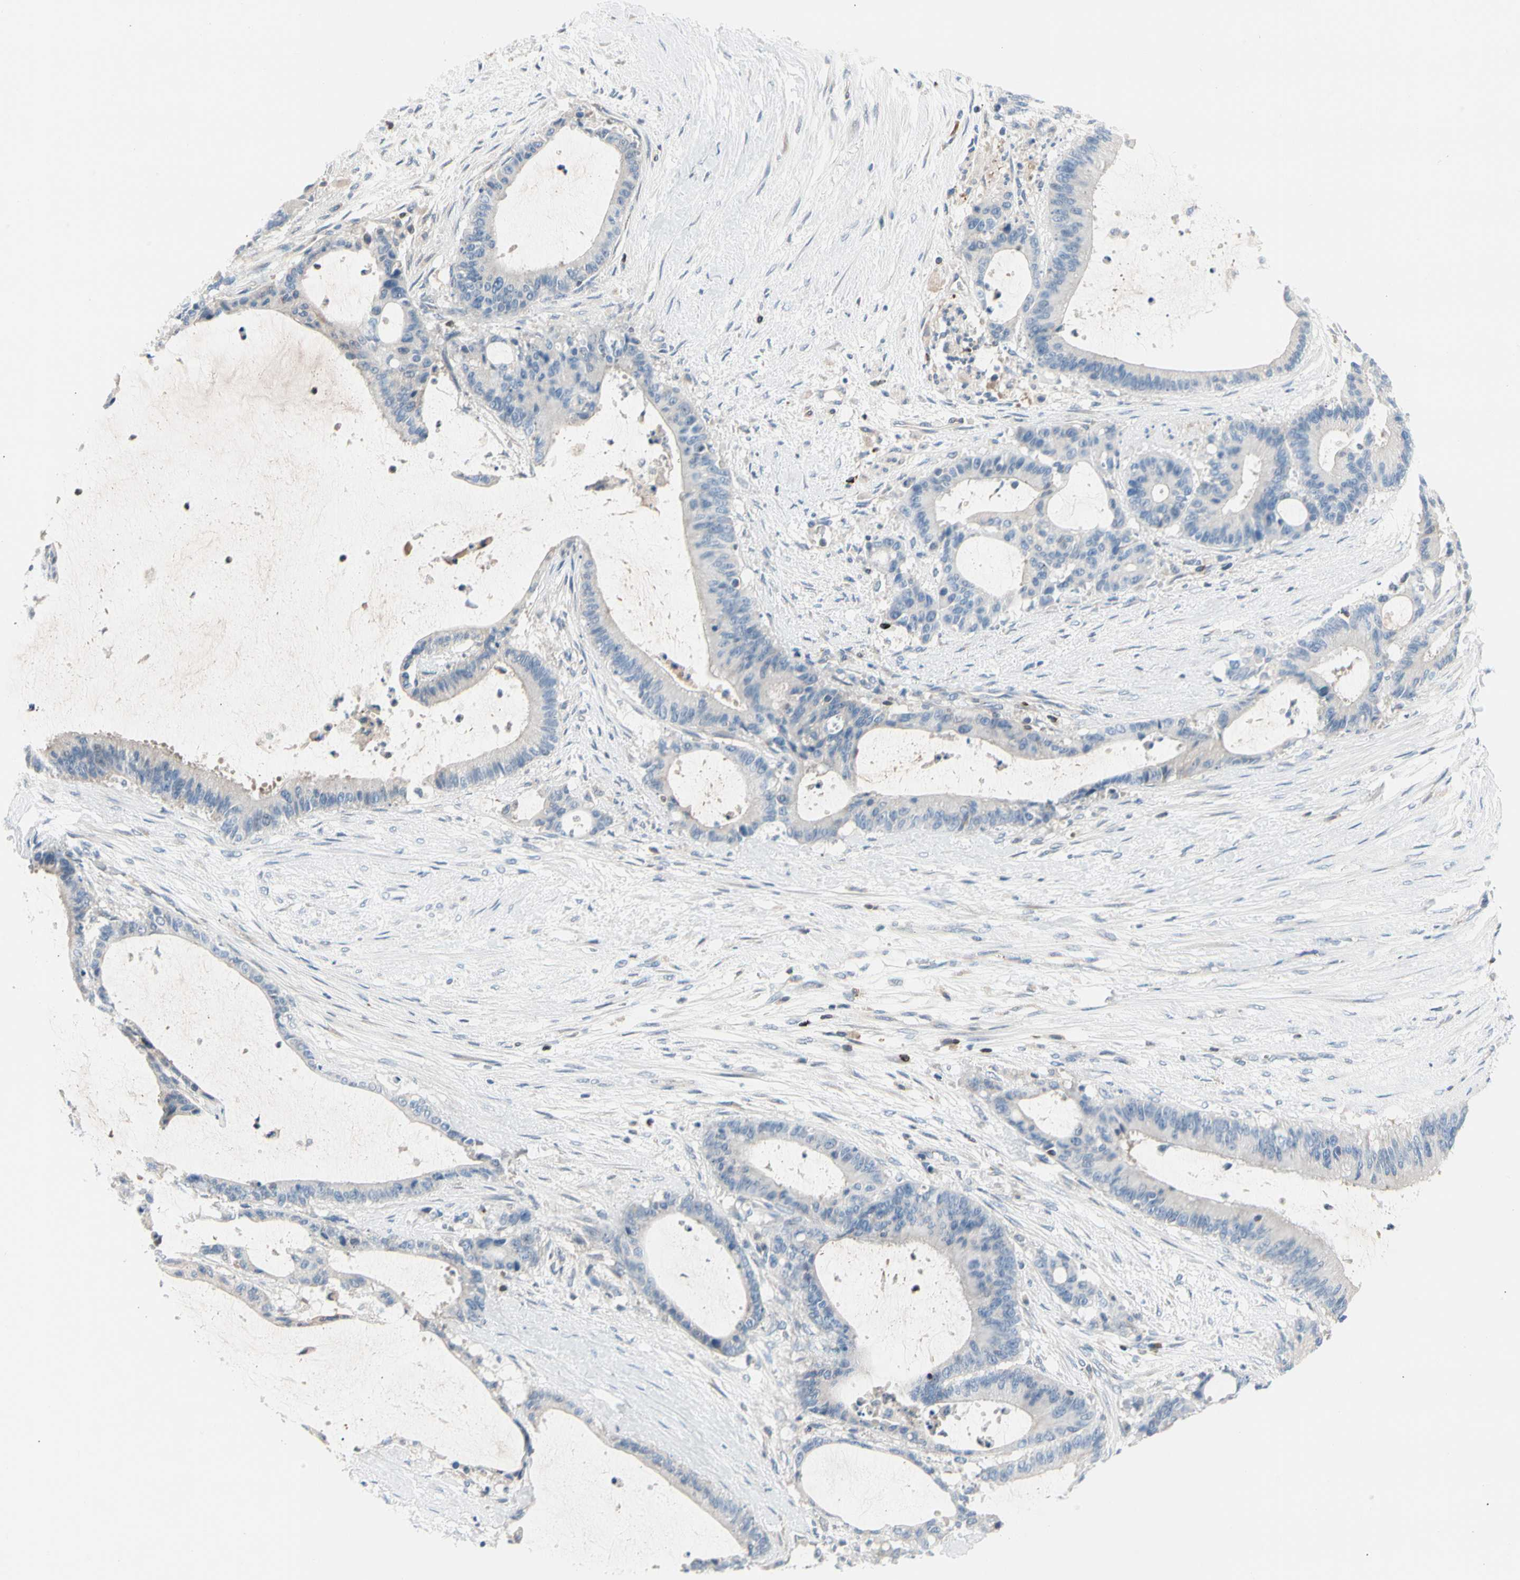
{"staining": {"intensity": "negative", "quantity": "none", "location": "none"}, "tissue": "liver cancer", "cell_type": "Tumor cells", "image_type": "cancer", "snomed": [{"axis": "morphology", "description": "Cholangiocarcinoma"}, {"axis": "topography", "description": "Liver"}], "caption": "A photomicrograph of liver cancer stained for a protein exhibits no brown staining in tumor cells.", "gene": "MAP3K3", "patient": {"sex": "female", "age": 73}}